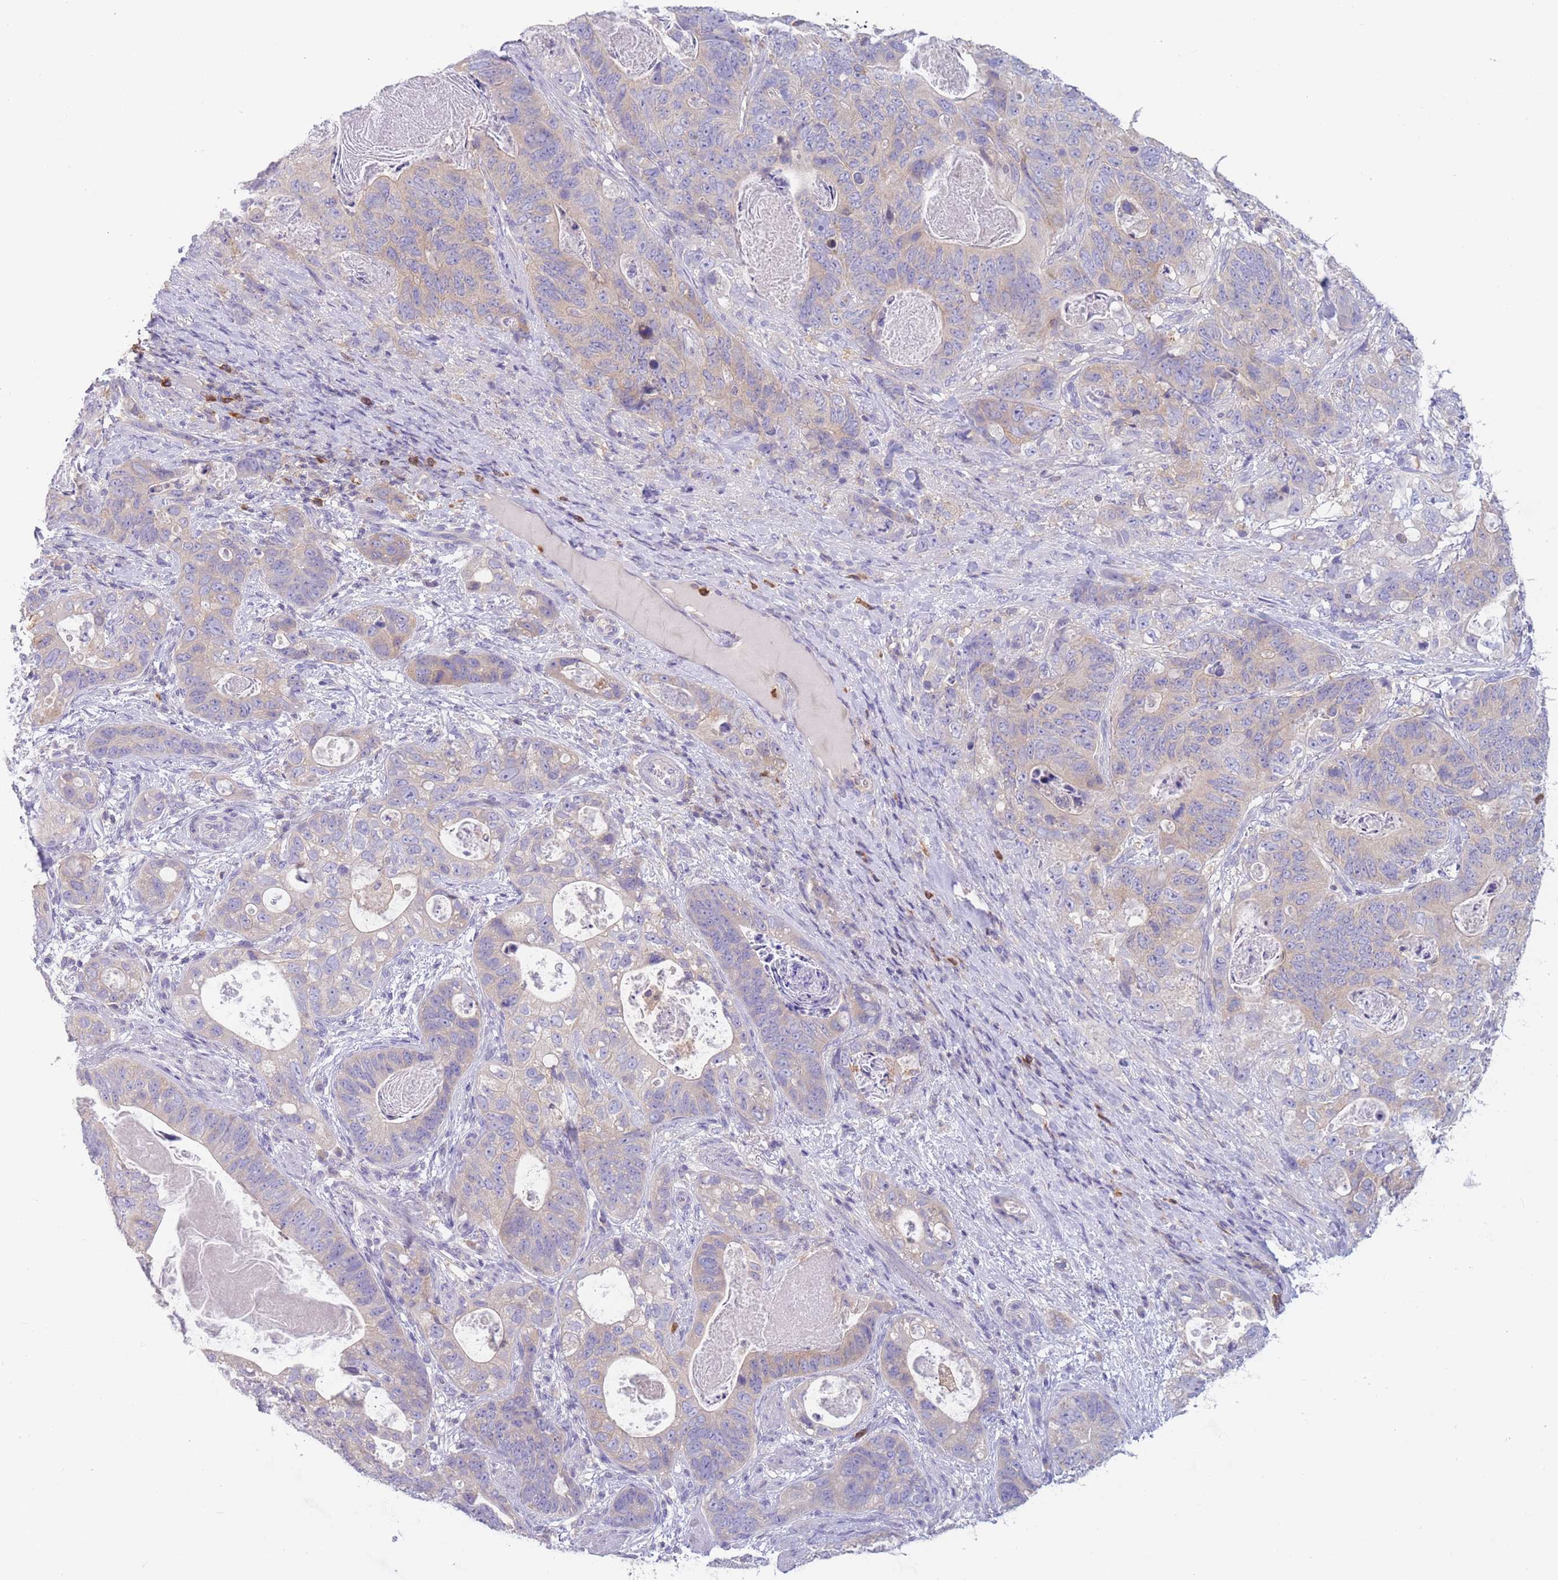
{"staining": {"intensity": "negative", "quantity": "none", "location": "none"}, "tissue": "stomach cancer", "cell_type": "Tumor cells", "image_type": "cancer", "snomed": [{"axis": "morphology", "description": "Normal tissue, NOS"}, {"axis": "morphology", "description": "Adenocarcinoma, NOS"}, {"axis": "topography", "description": "Stomach"}], "caption": "Immunohistochemistry image of stomach cancer stained for a protein (brown), which reveals no staining in tumor cells.", "gene": "ST3GAL4", "patient": {"sex": "female", "age": 89}}